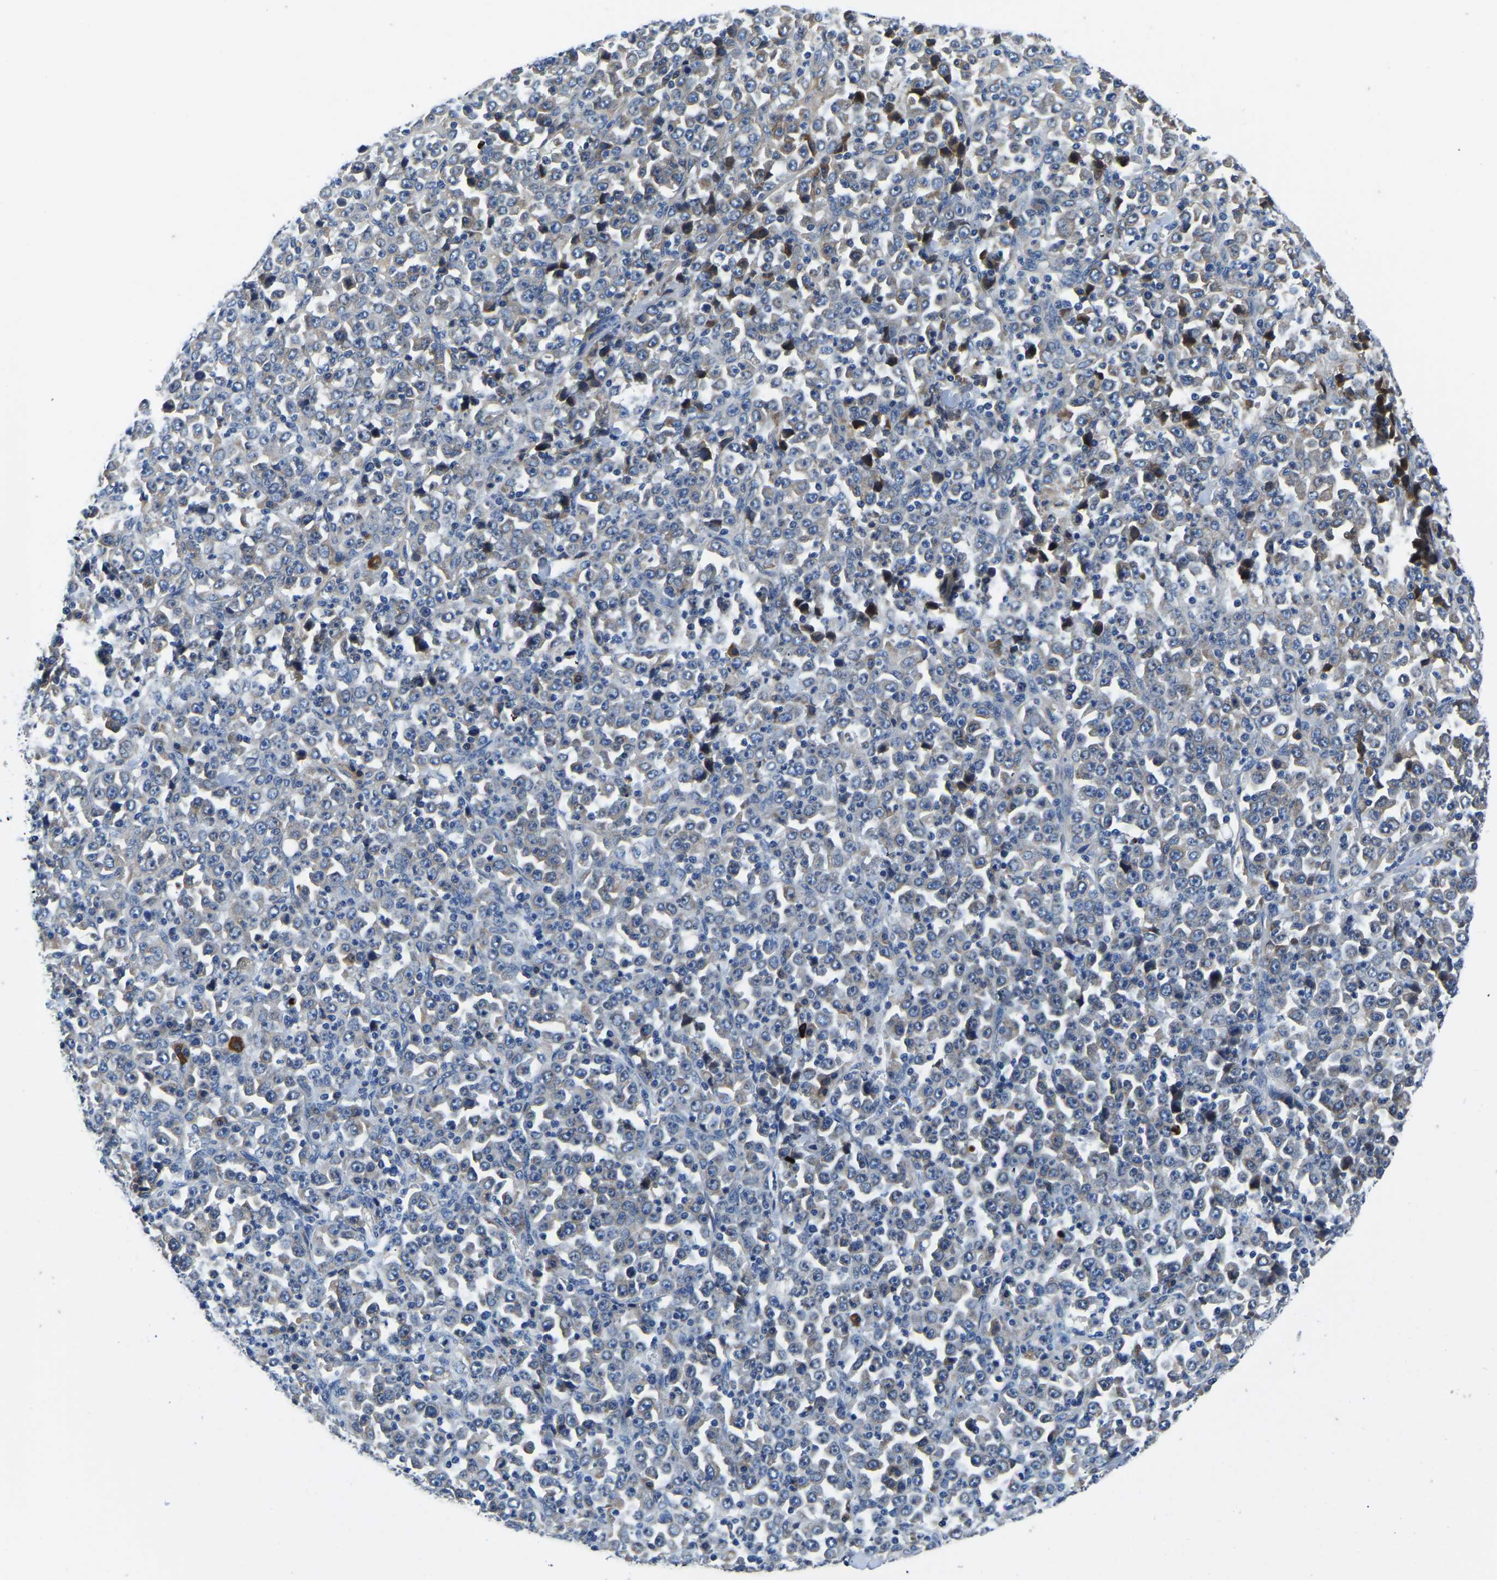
{"staining": {"intensity": "weak", "quantity": "25%-75%", "location": "cytoplasmic/membranous"}, "tissue": "stomach cancer", "cell_type": "Tumor cells", "image_type": "cancer", "snomed": [{"axis": "morphology", "description": "Normal tissue, NOS"}, {"axis": "morphology", "description": "Adenocarcinoma, NOS"}, {"axis": "topography", "description": "Stomach, upper"}, {"axis": "topography", "description": "Stomach"}], "caption": "This histopathology image shows immunohistochemistry (IHC) staining of stomach adenocarcinoma, with low weak cytoplasmic/membranous expression in approximately 25%-75% of tumor cells.", "gene": "LIAS", "patient": {"sex": "male", "age": 59}}